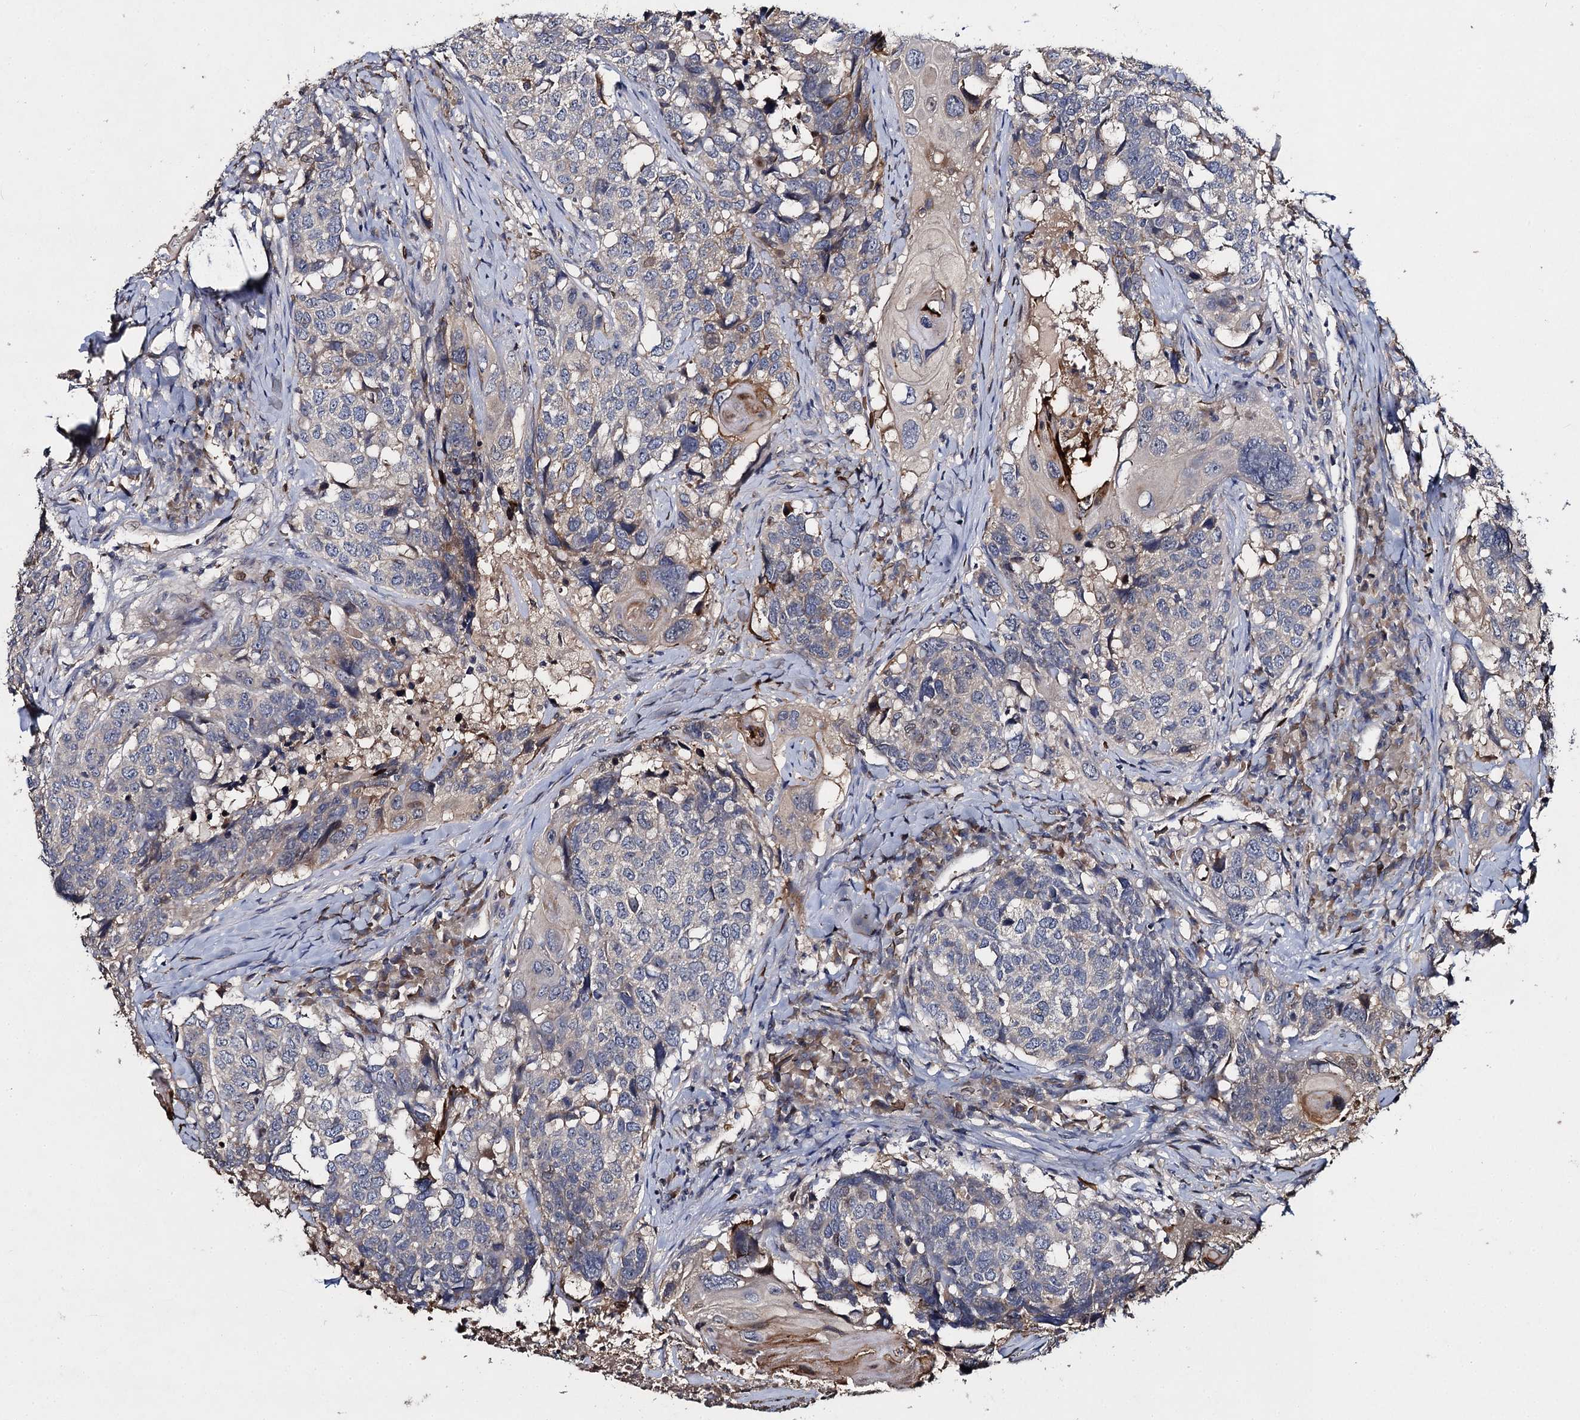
{"staining": {"intensity": "weak", "quantity": "<25%", "location": "cytoplasmic/membranous"}, "tissue": "head and neck cancer", "cell_type": "Tumor cells", "image_type": "cancer", "snomed": [{"axis": "morphology", "description": "Squamous cell carcinoma, NOS"}, {"axis": "topography", "description": "Head-Neck"}], "caption": "Human head and neck squamous cell carcinoma stained for a protein using immunohistochemistry (IHC) reveals no expression in tumor cells.", "gene": "SLC11A2", "patient": {"sex": "male", "age": 66}}